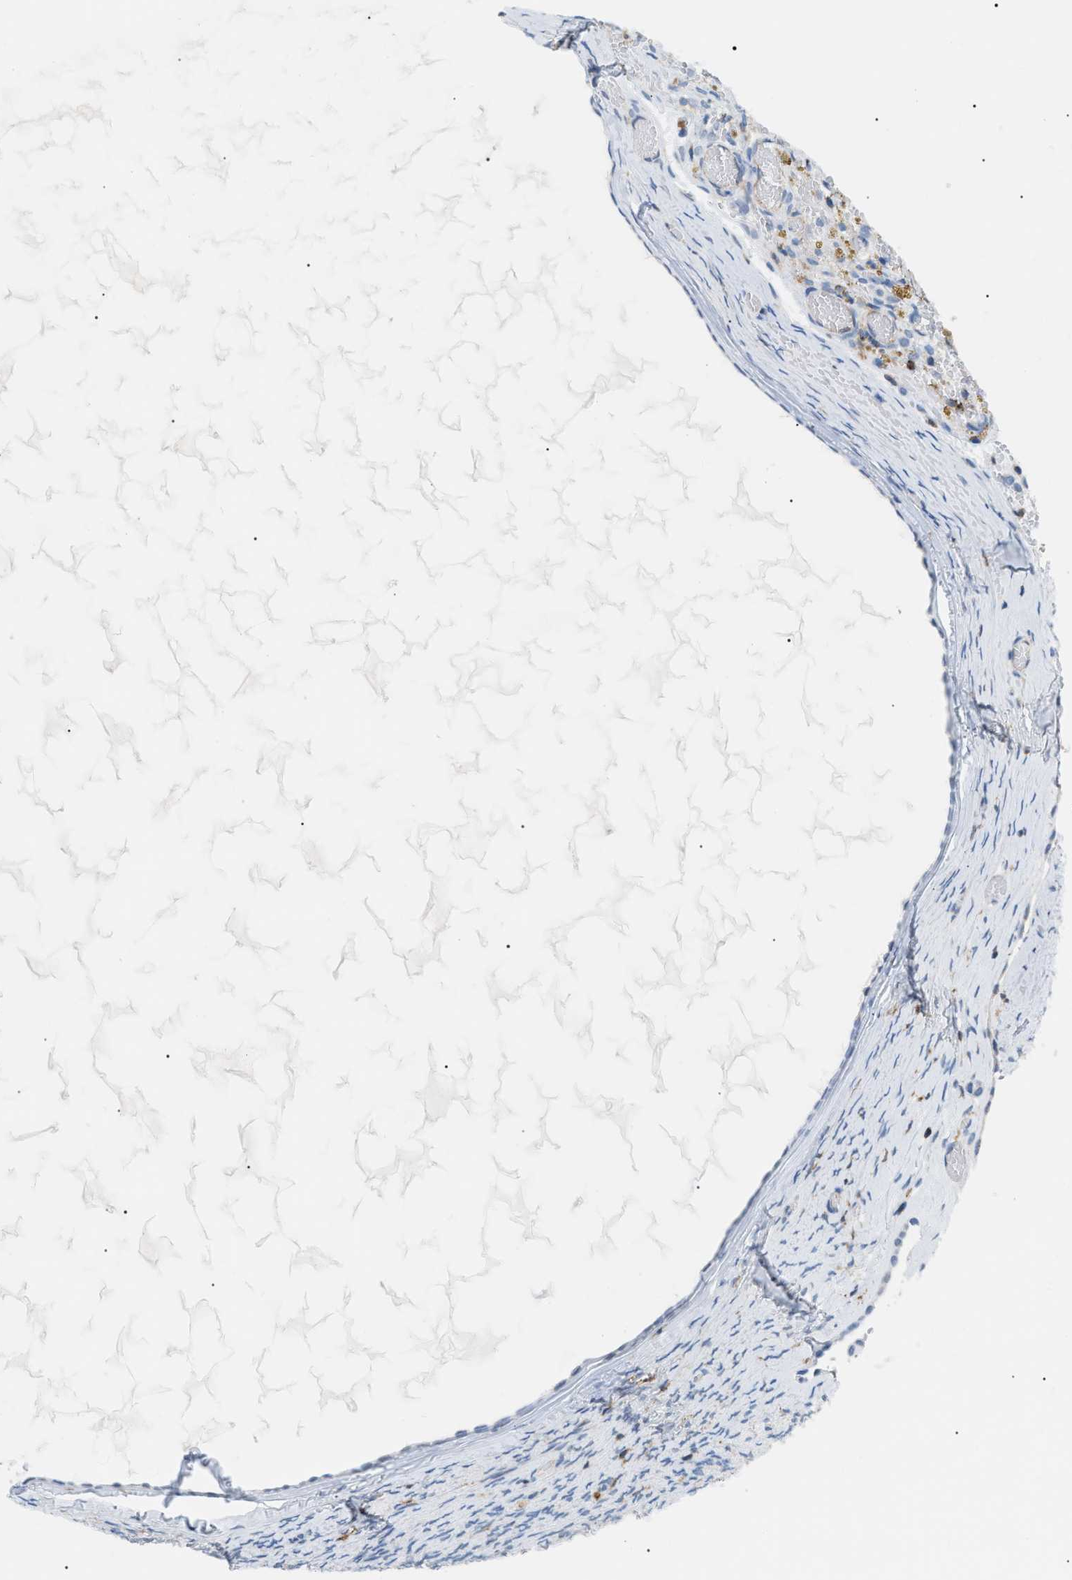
{"staining": {"intensity": "moderate", "quantity": "<25%", "location": "cytoplasmic/membranous"}, "tissue": "ovary", "cell_type": "Ovarian stroma cells", "image_type": "normal", "snomed": [{"axis": "morphology", "description": "Normal tissue, NOS"}, {"axis": "topography", "description": "Ovary"}], "caption": "Immunohistochemical staining of normal ovary demonstrates low levels of moderate cytoplasmic/membranous staining in about <25% of ovarian stroma cells. The staining was performed using DAB, with brown indicating positive protein expression. Nuclei are stained blue with hematoxylin.", "gene": "INPP5D", "patient": {"sex": "female", "age": 33}}